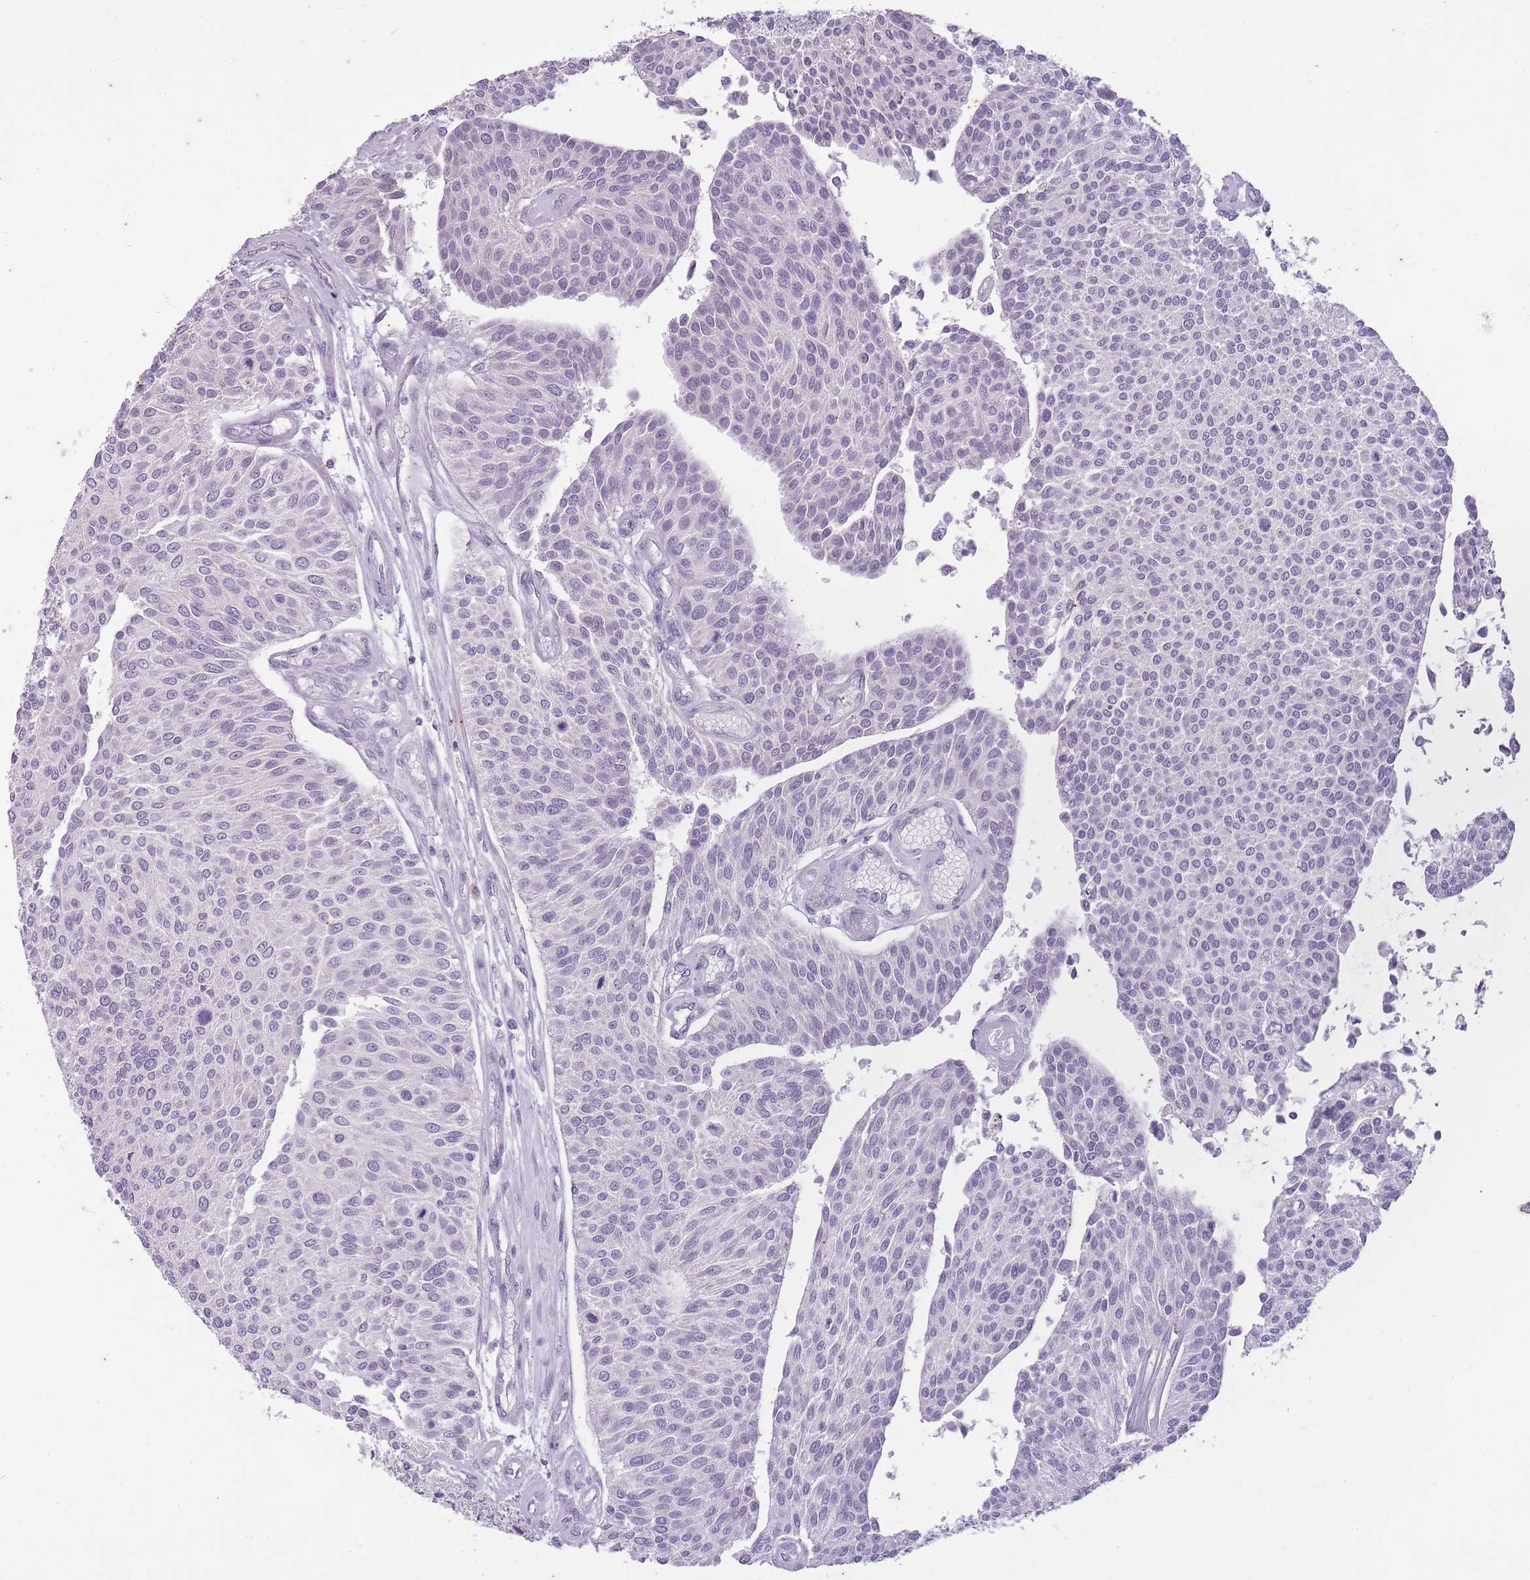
{"staining": {"intensity": "negative", "quantity": "none", "location": "none"}, "tissue": "urothelial cancer", "cell_type": "Tumor cells", "image_type": "cancer", "snomed": [{"axis": "morphology", "description": "Urothelial carcinoma, NOS"}, {"axis": "topography", "description": "Urinary bladder"}], "caption": "The micrograph demonstrates no significant staining in tumor cells of transitional cell carcinoma. (Brightfield microscopy of DAB immunohistochemistry (IHC) at high magnification).", "gene": "CNTNAP3", "patient": {"sex": "male", "age": 55}}